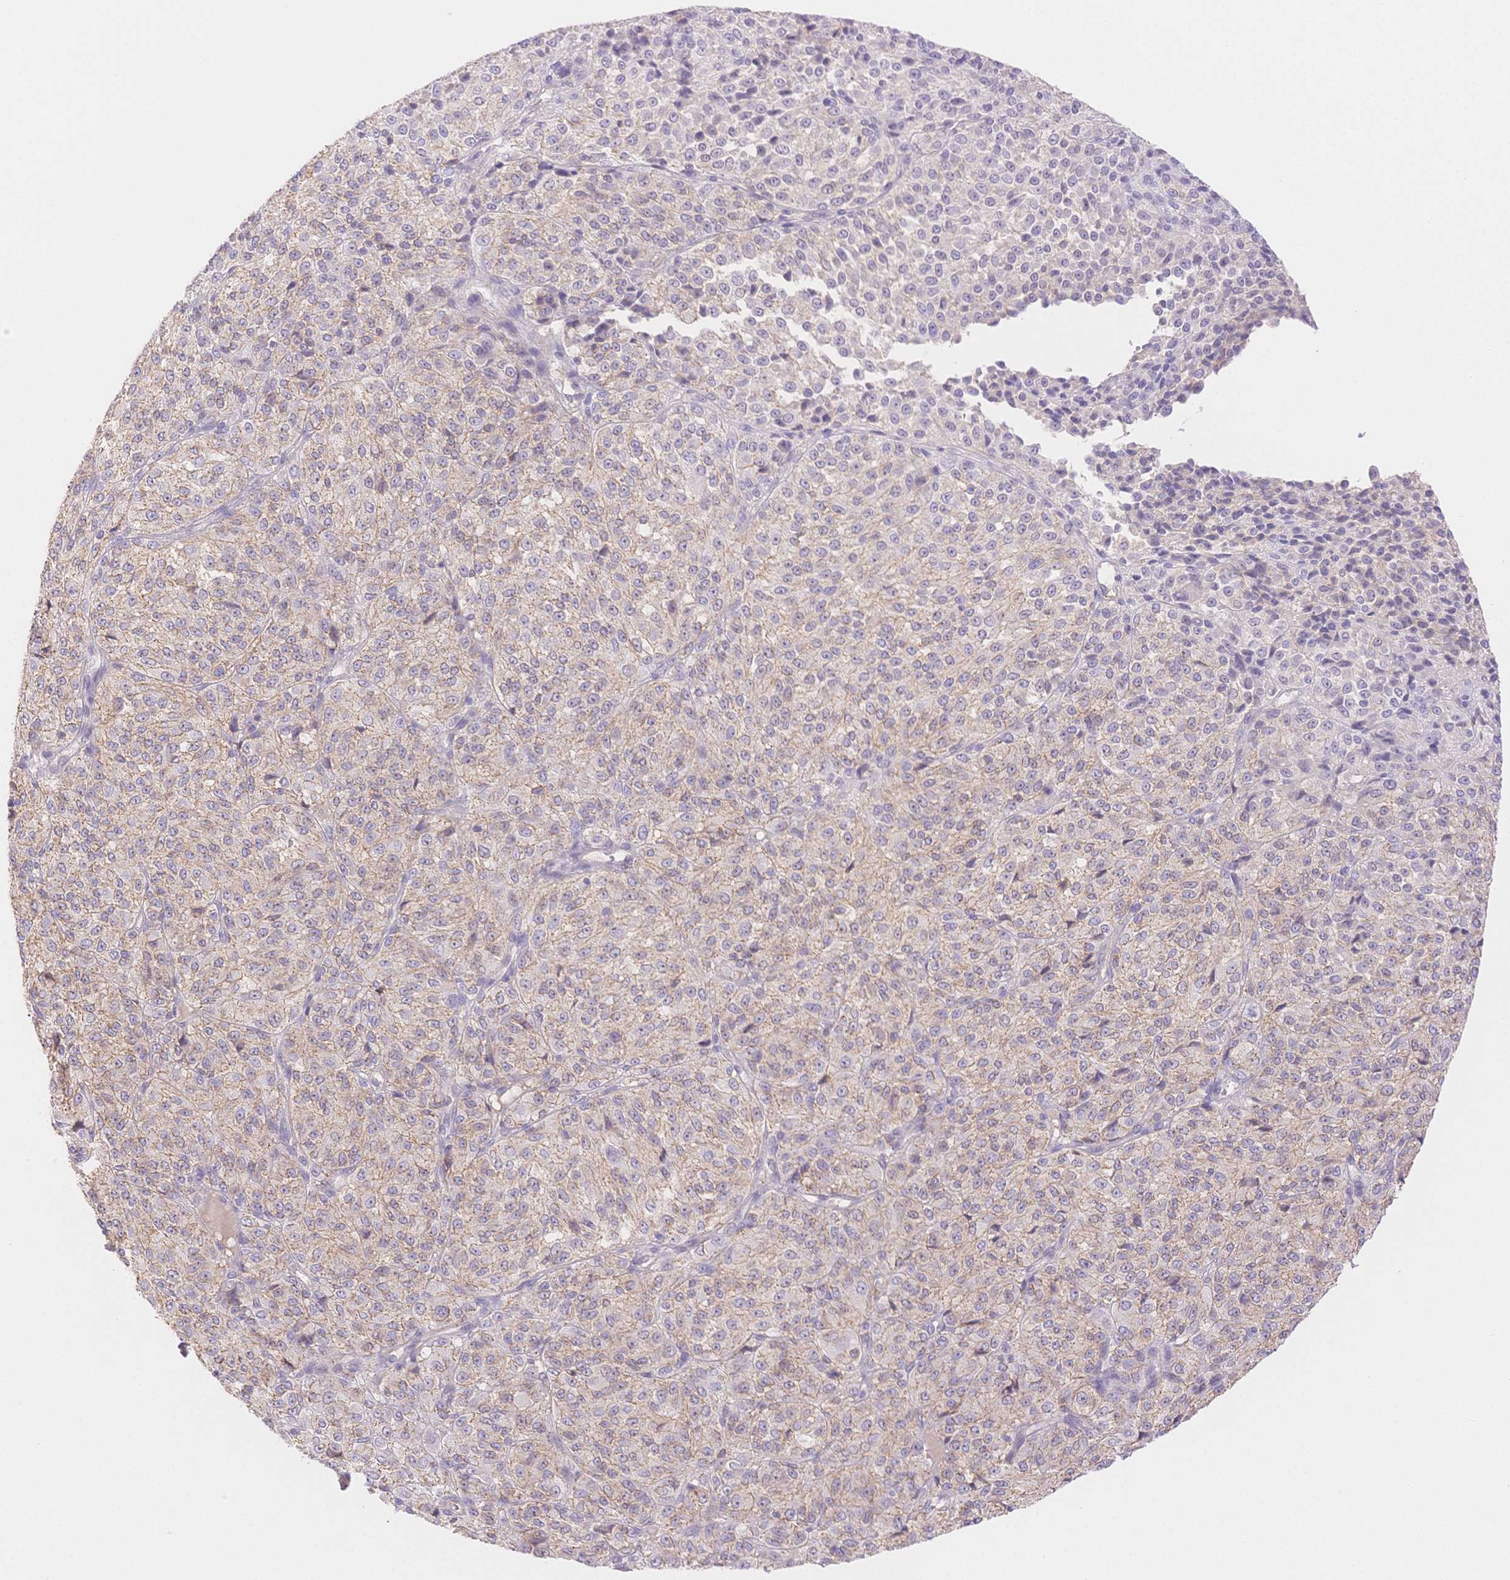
{"staining": {"intensity": "weak", "quantity": "<25%", "location": "cytoplasmic/membranous"}, "tissue": "melanoma", "cell_type": "Tumor cells", "image_type": "cancer", "snomed": [{"axis": "morphology", "description": "Malignant melanoma, Metastatic site"}, {"axis": "topography", "description": "Brain"}], "caption": "A histopathology image of human melanoma is negative for staining in tumor cells.", "gene": "WDR54", "patient": {"sex": "female", "age": 56}}